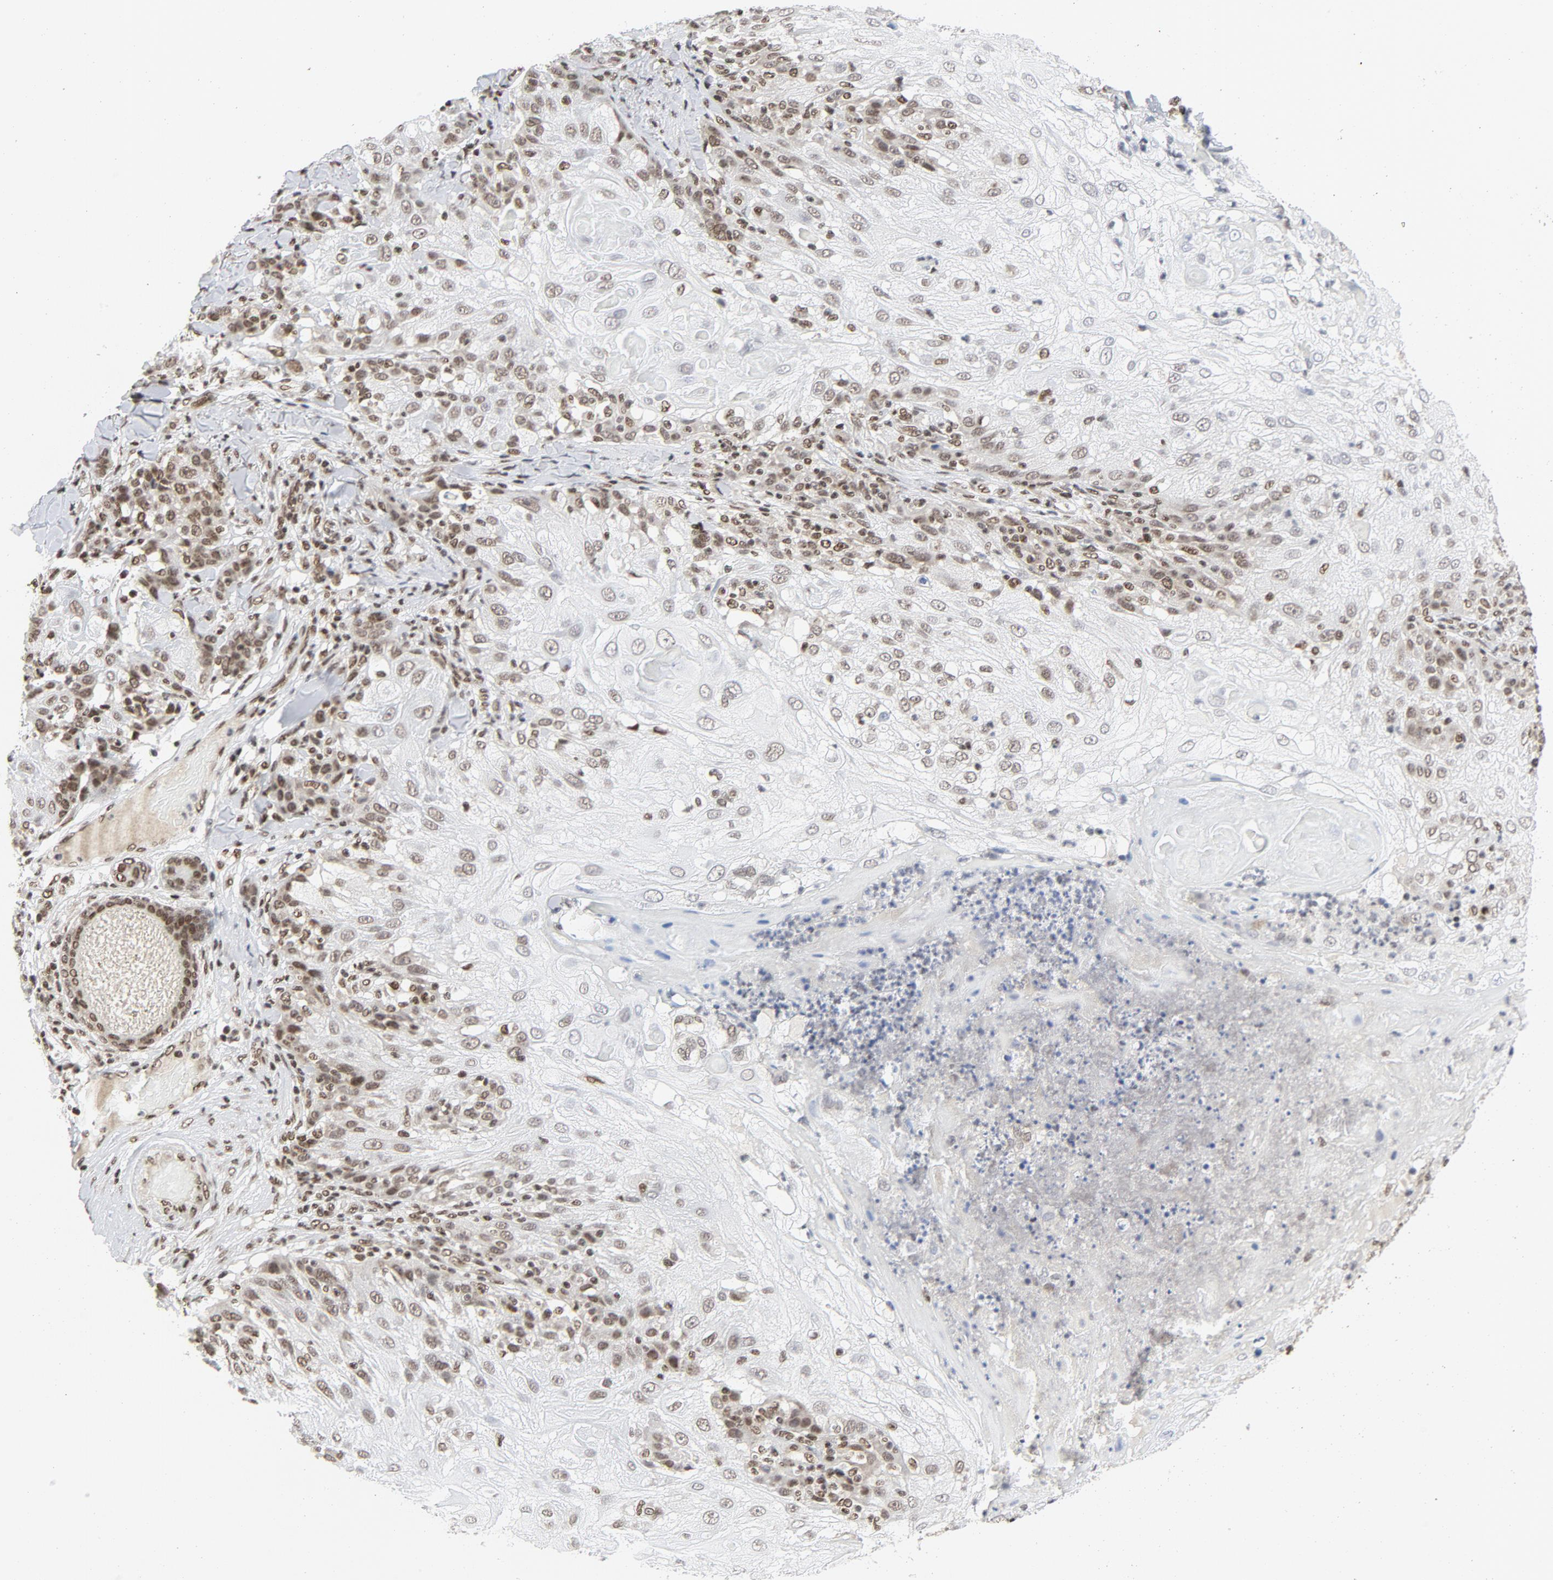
{"staining": {"intensity": "moderate", "quantity": ">75%", "location": "nuclear"}, "tissue": "skin cancer", "cell_type": "Tumor cells", "image_type": "cancer", "snomed": [{"axis": "morphology", "description": "Normal tissue, NOS"}, {"axis": "morphology", "description": "Squamous cell carcinoma, NOS"}, {"axis": "topography", "description": "Skin"}], "caption": "DAB (3,3'-diaminobenzidine) immunohistochemical staining of human squamous cell carcinoma (skin) demonstrates moderate nuclear protein staining in approximately >75% of tumor cells.", "gene": "ERCC1", "patient": {"sex": "female", "age": 83}}